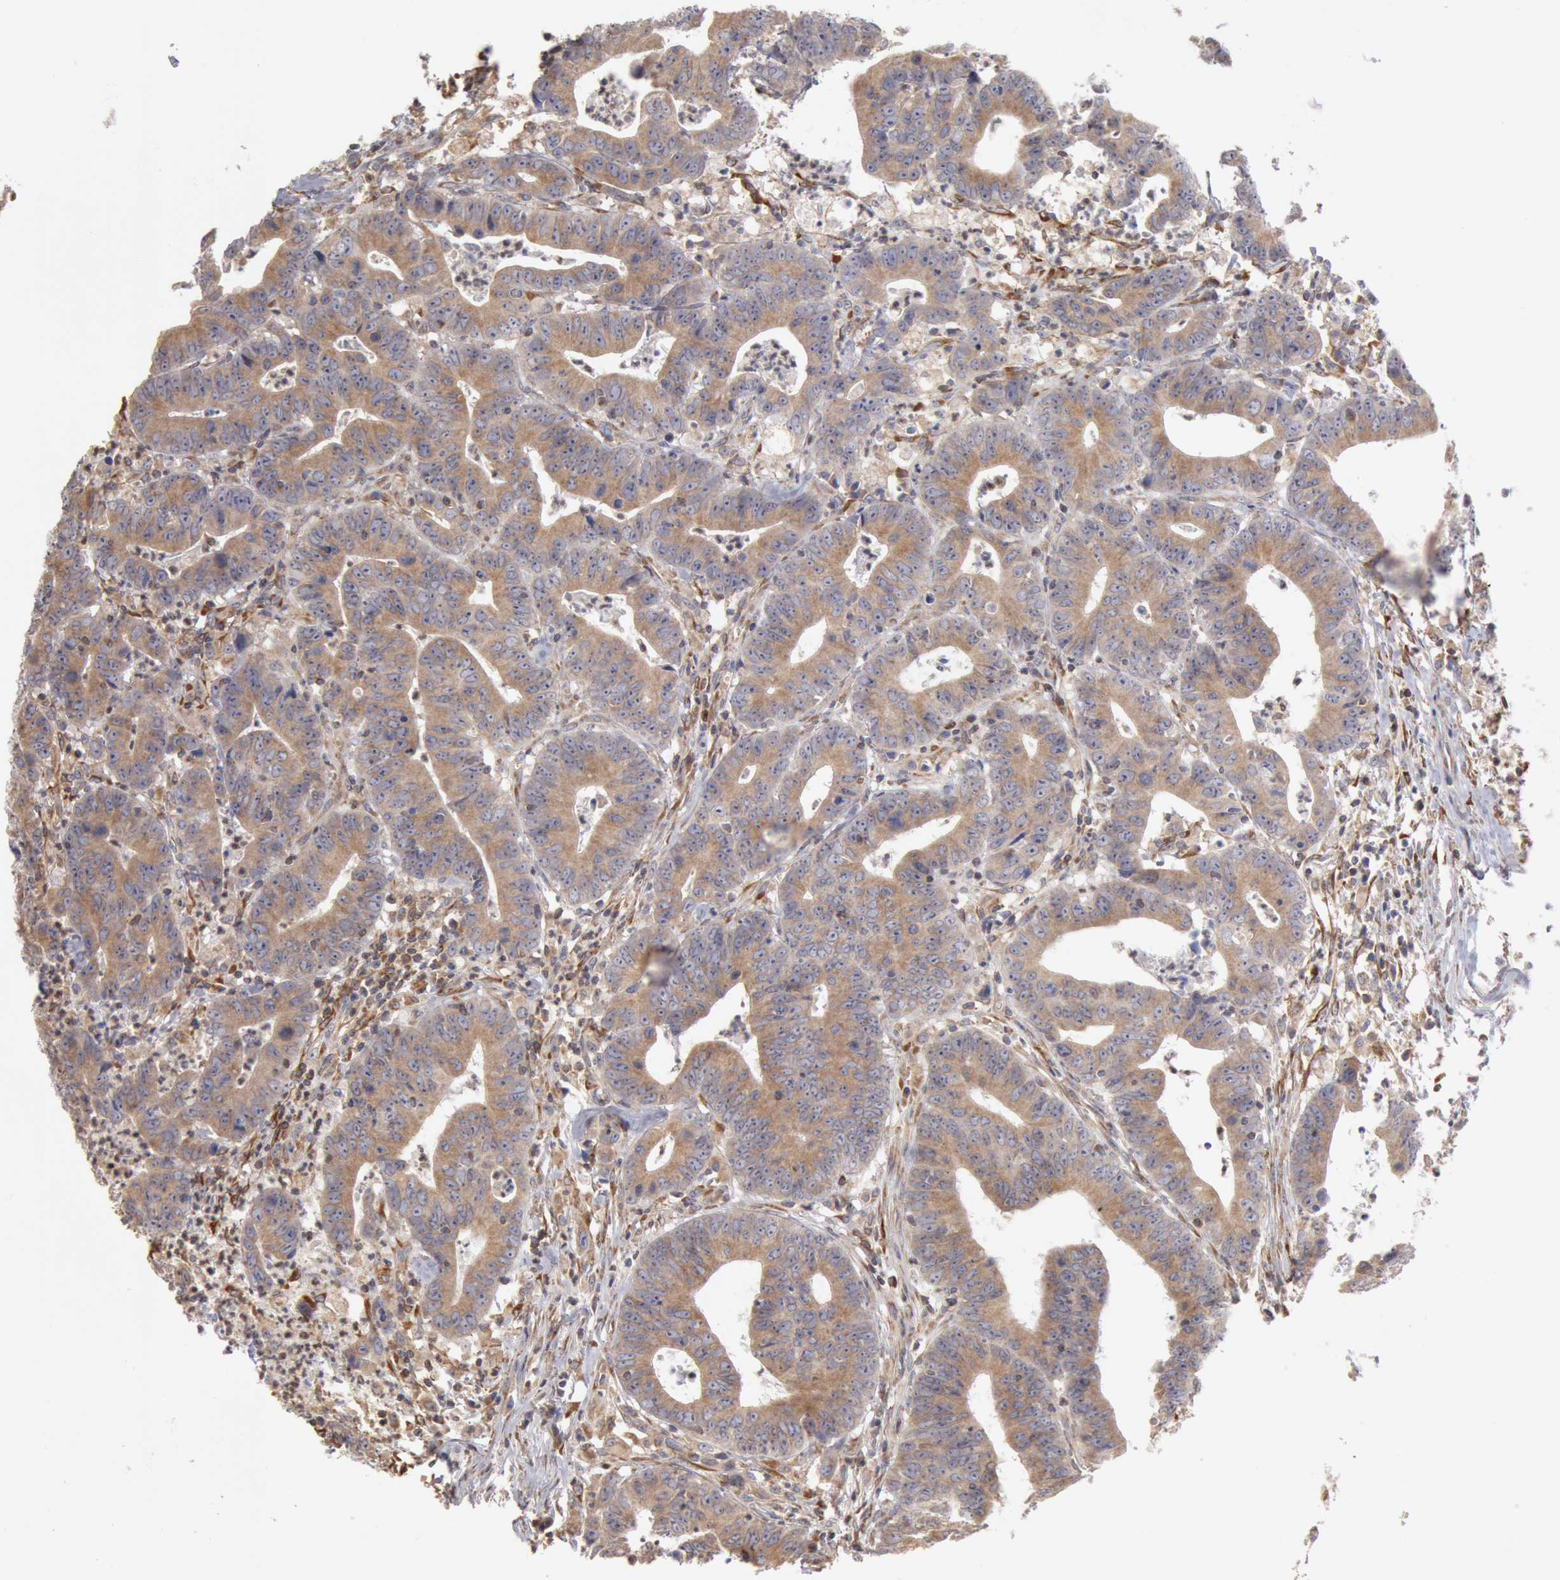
{"staining": {"intensity": "weak", "quantity": "25%-75%", "location": "cytoplasmic/membranous"}, "tissue": "colorectal cancer", "cell_type": "Tumor cells", "image_type": "cancer", "snomed": [{"axis": "morphology", "description": "Adenocarcinoma, NOS"}, {"axis": "topography", "description": "Colon"}], "caption": "A low amount of weak cytoplasmic/membranous positivity is appreciated in about 25%-75% of tumor cells in colorectal adenocarcinoma tissue.", "gene": "OSBPL8", "patient": {"sex": "male", "age": 55}}